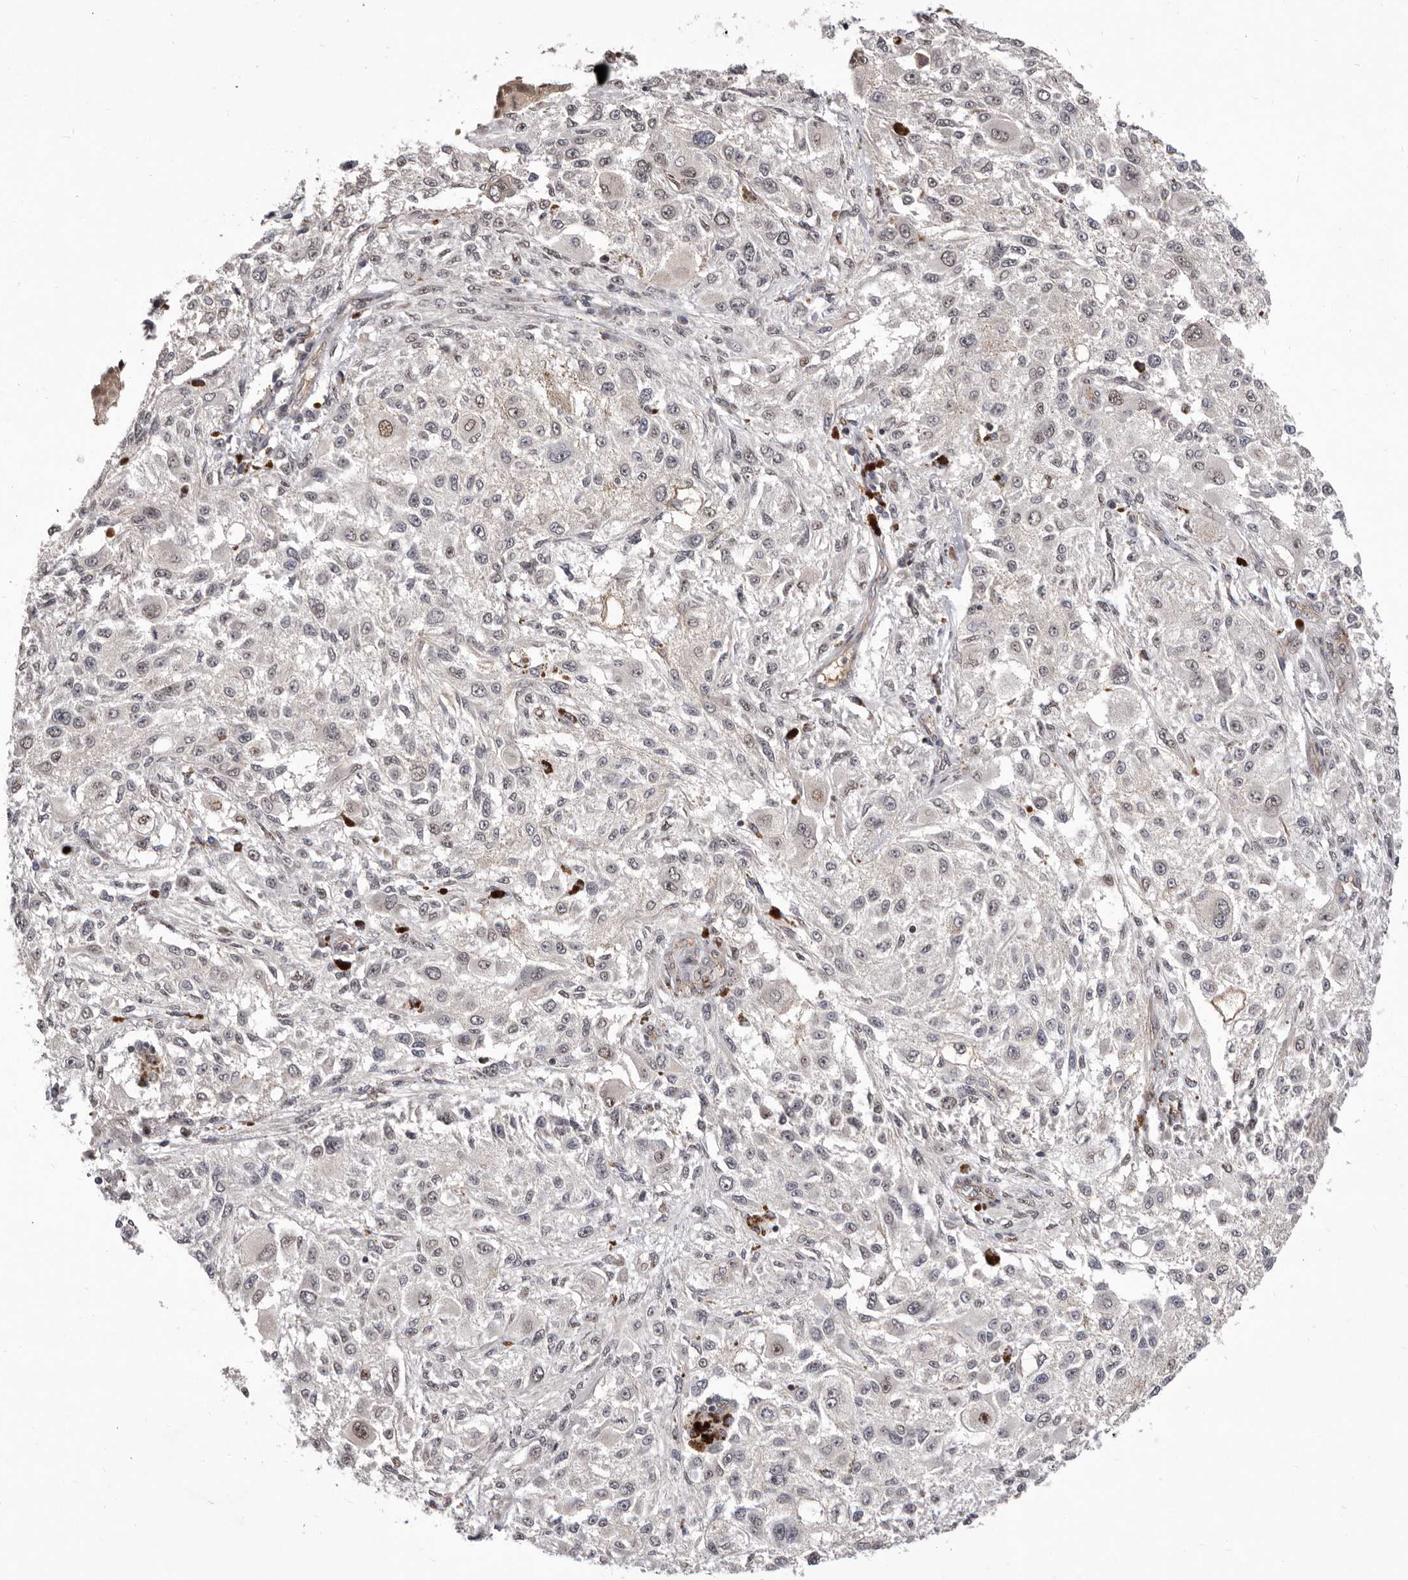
{"staining": {"intensity": "negative", "quantity": "none", "location": "none"}, "tissue": "melanoma", "cell_type": "Tumor cells", "image_type": "cancer", "snomed": [{"axis": "morphology", "description": "Necrosis, NOS"}, {"axis": "morphology", "description": "Malignant melanoma, NOS"}, {"axis": "topography", "description": "Skin"}], "caption": "Melanoma was stained to show a protein in brown. There is no significant positivity in tumor cells.", "gene": "GLRX3", "patient": {"sex": "female", "age": 87}}